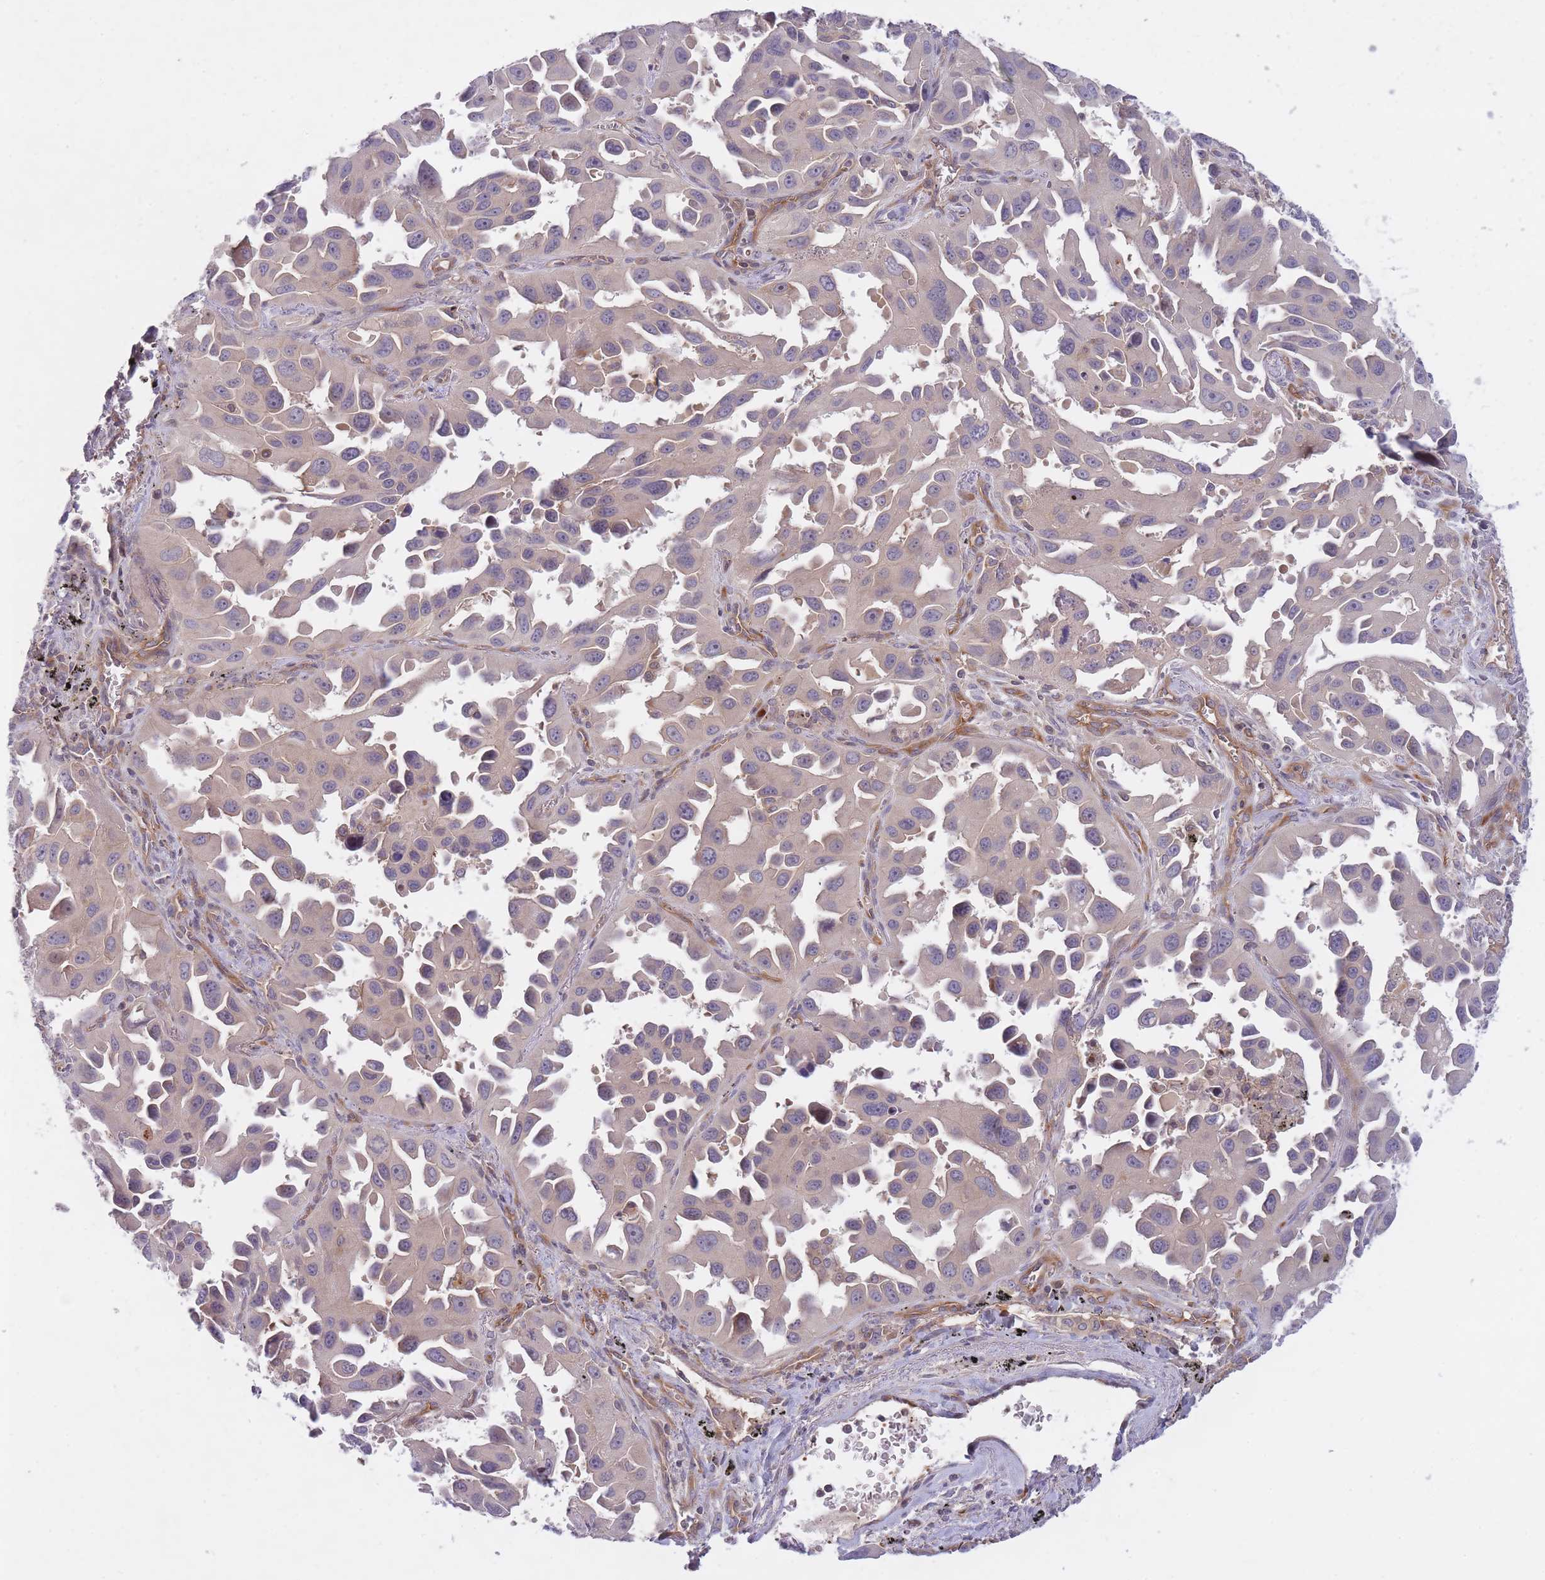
{"staining": {"intensity": "negative", "quantity": "none", "location": "none"}, "tissue": "lung cancer", "cell_type": "Tumor cells", "image_type": "cancer", "snomed": [{"axis": "morphology", "description": "Adenocarcinoma, NOS"}, {"axis": "topography", "description": "Lung"}], "caption": "Tumor cells are negative for brown protein staining in lung adenocarcinoma.", "gene": "SLC35F5", "patient": {"sex": "male", "age": 66}}